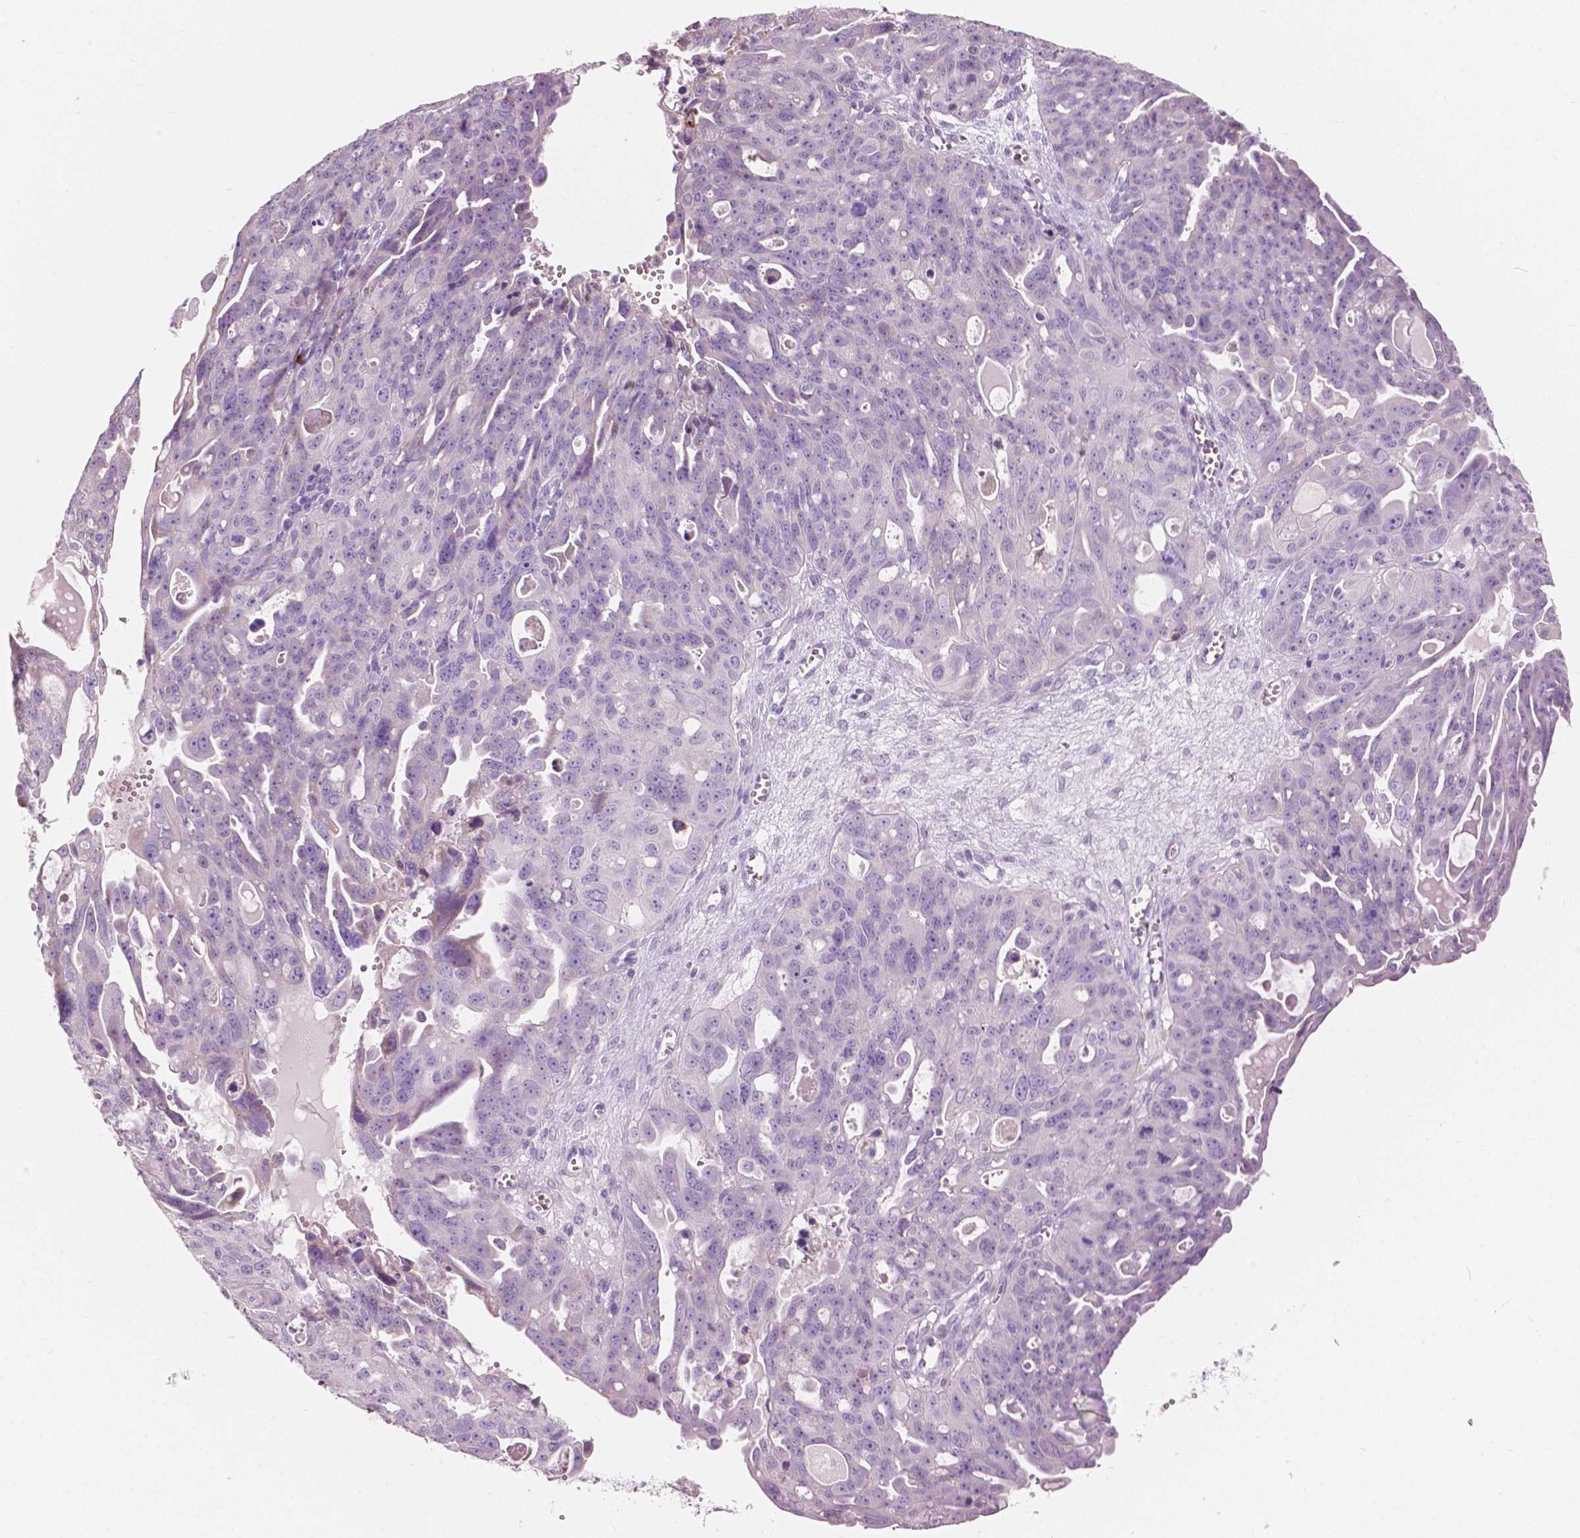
{"staining": {"intensity": "negative", "quantity": "none", "location": "none"}, "tissue": "ovarian cancer", "cell_type": "Tumor cells", "image_type": "cancer", "snomed": [{"axis": "morphology", "description": "Carcinoma, endometroid"}, {"axis": "topography", "description": "Ovary"}], "caption": "Immunohistochemical staining of human ovarian cancer (endometroid carcinoma) exhibits no significant expression in tumor cells.", "gene": "CXCR2", "patient": {"sex": "female", "age": 70}}